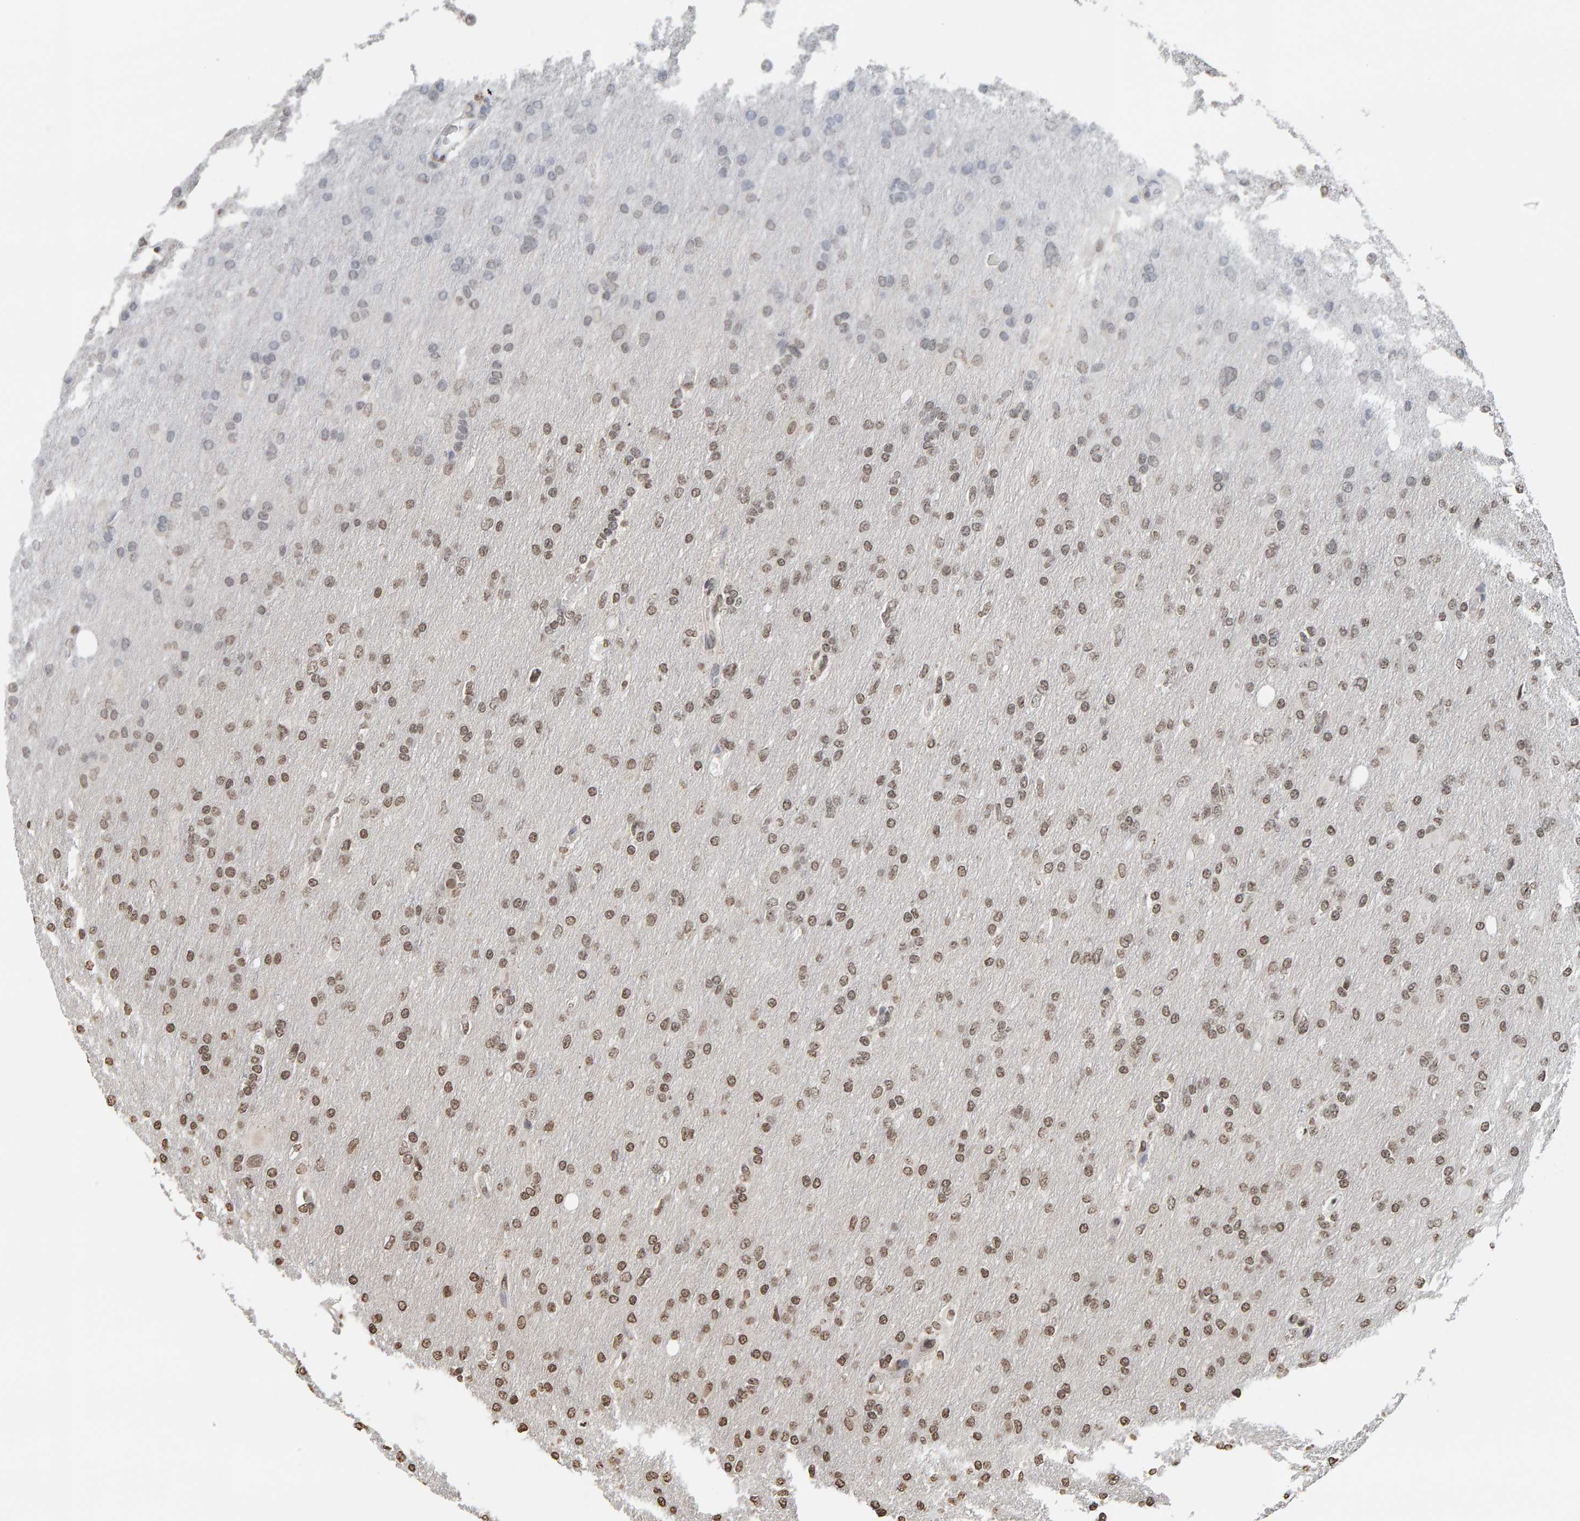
{"staining": {"intensity": "moderate", "quantity": "25%-75%", "location": "nuclear"}, "tissue": "glioma", "cell_type": "Tumor cells", "image_type": "cancer", "snomed": [{"axis": "morphology", "description": "Glioma, malignant, High grade"}, {"axis": "topography", "description": "Cerebral cortex"}], "caption": "IHC image of neoplastic tissue: glioma stained using IHC exhibits medium levels of moderate protein expression localized specifically in the nuclear of tumor cells, appearing as a nuclear brown color.", "gene": "AFF4", "patient": {"sex": "female", "age": 36}}